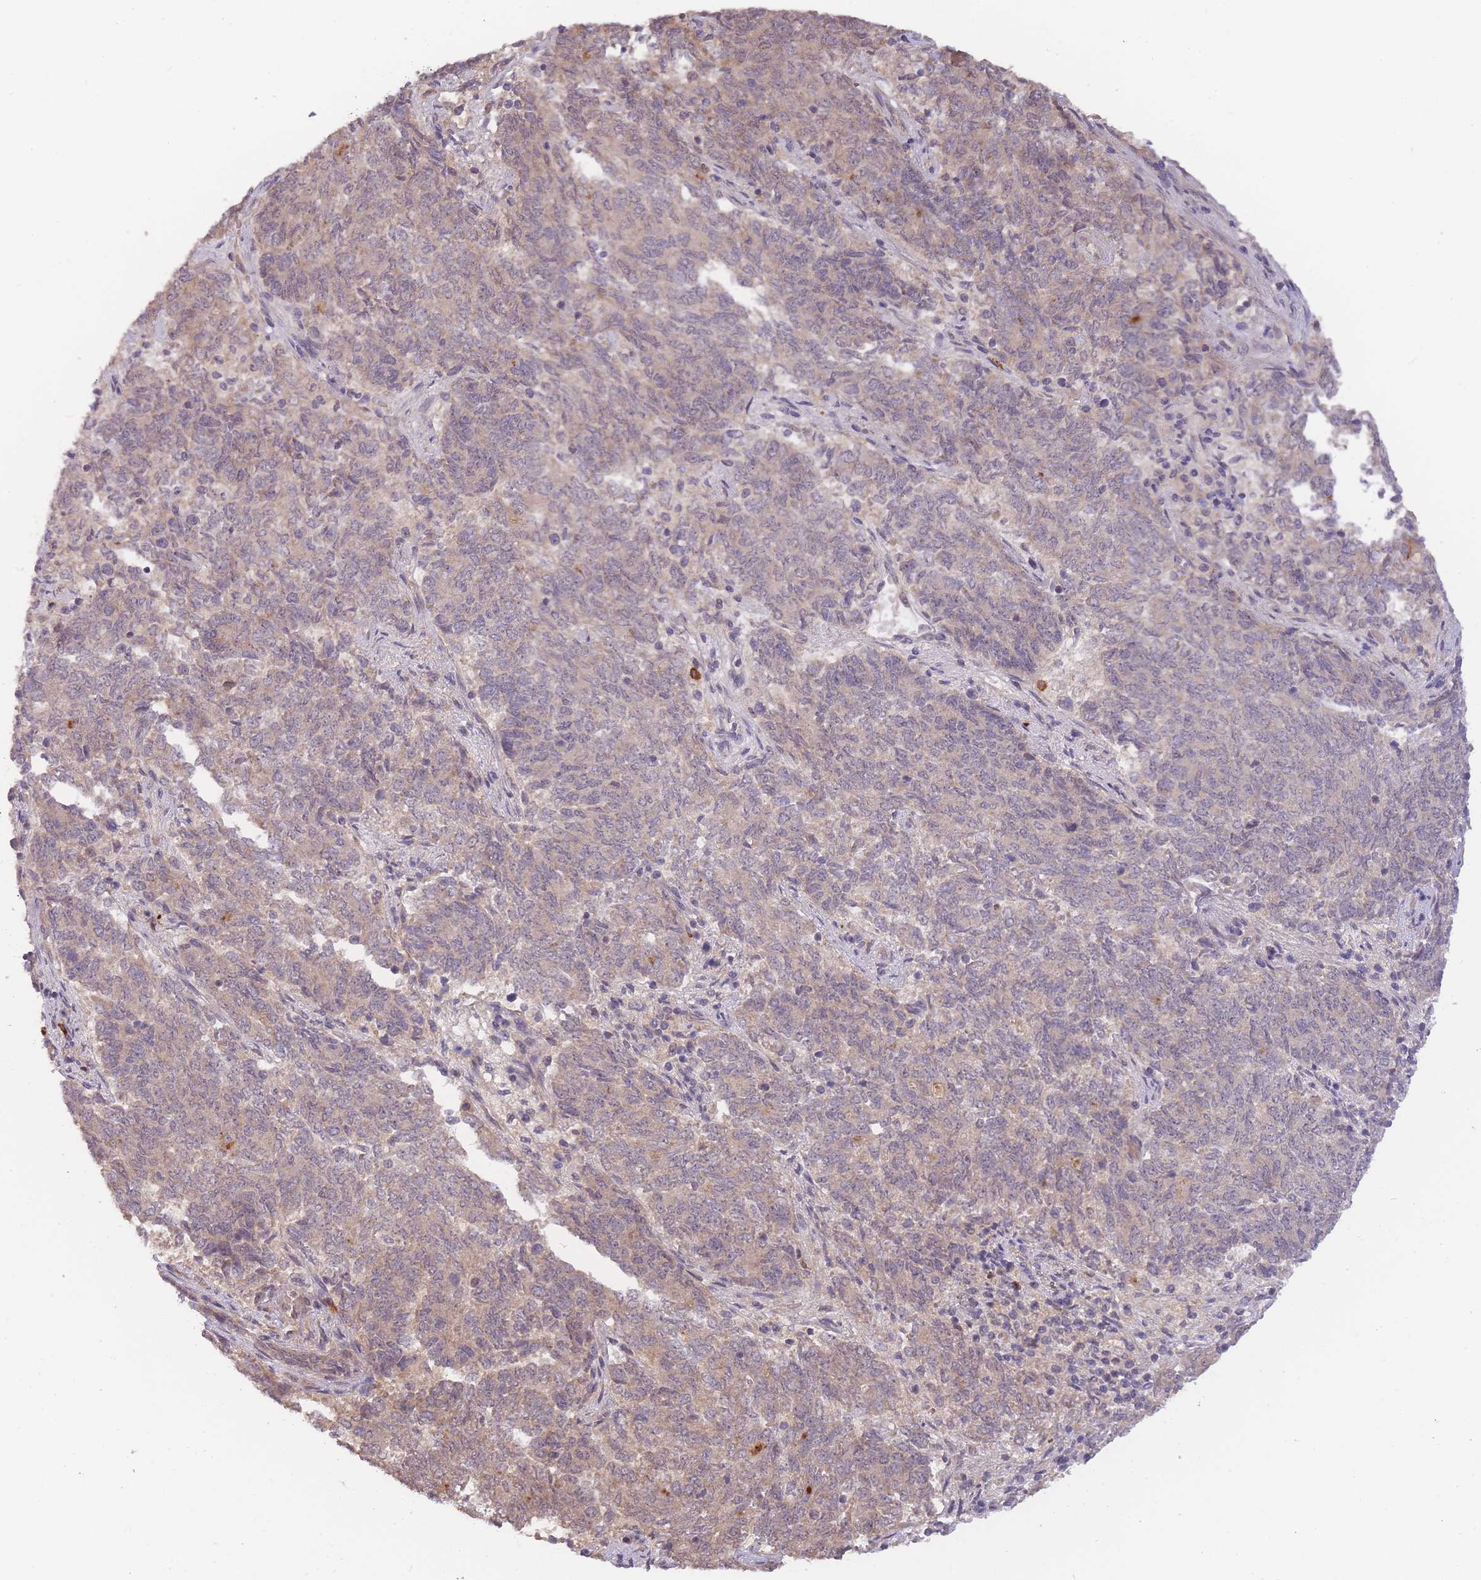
{"staining": {"intensity": "weak", "quantity": ">75%", "location": "cytoplasmic/membranous"}, "tissue": "endometrial cancer", "cell_type": "Tumor cells", "image_type": "cancer", "snomed": [{"axis": "morphology", "description": "Adenocarcinoma, NOS"}, {"axis": "topography", "description": "Endometrium"}], "caption": "This photomicrograph demonstrates immunohistochemistry (IHC) staining of endometrial cancer, with low weak cytoplasmic/membranous expression in about >75% of tumor cells.", "gene": "SMC6", "patient": {"sex": "female", "age": 80}}